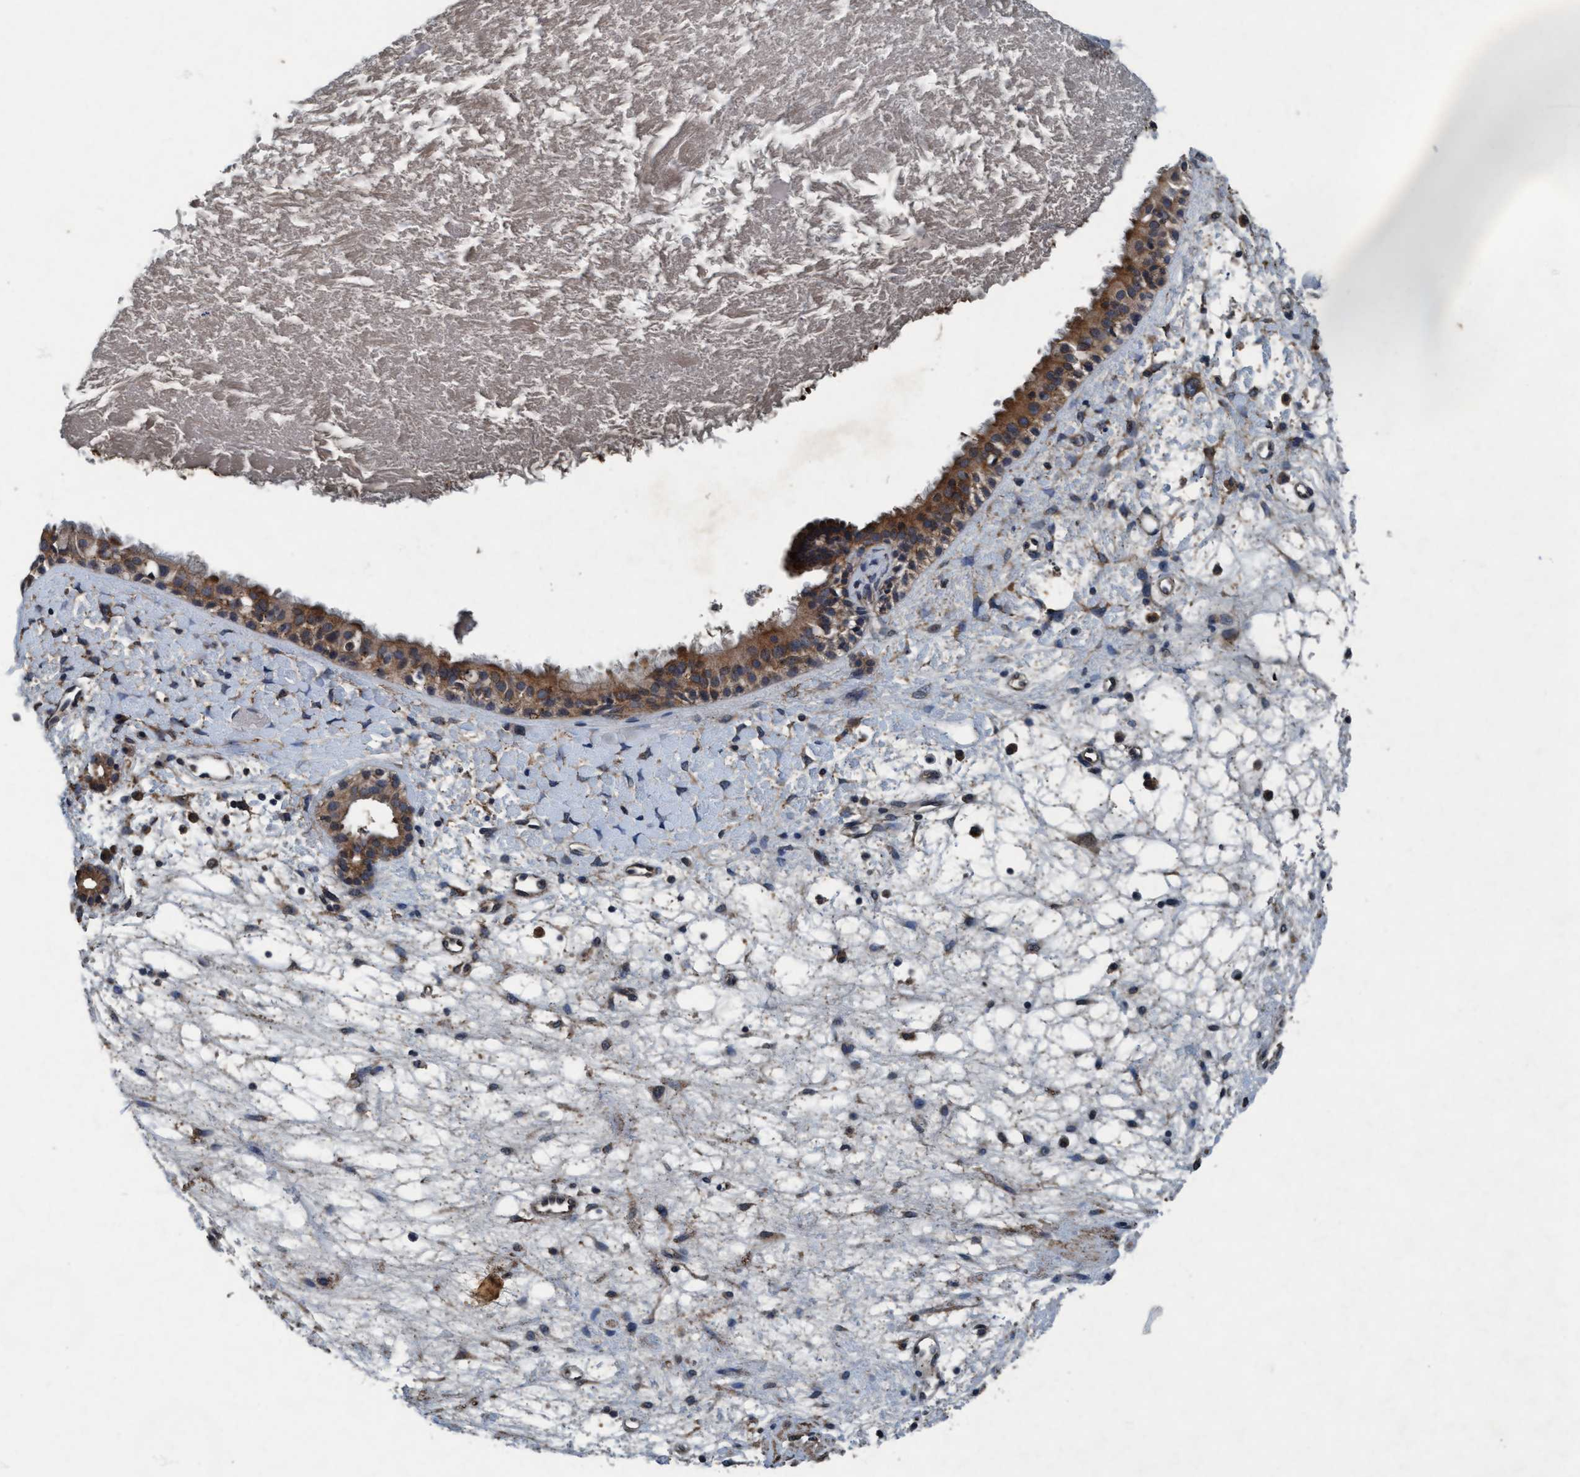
{"staining": {"intensity": "moderate", "quantity": ">75%", "location": "cytoplasmic/membranous"}, "tissue": "nasopharynx", "cell_type": "Respiratory epithelial cells", "image_type": "normal", "snomed": [{"axis": "morphology", "description": "Normal tissue, NOS"}, {"axis": "topography", "description": "Nasopharynx"}], "caption": "Human nasopharynx stained with a brown dye reveals moderate cytoplasmic/membranous positive staining in about >75% of respiratory epithelial cells.", "gene": "AKT1S1", "patient": {"sex": "male", "age": 22}}